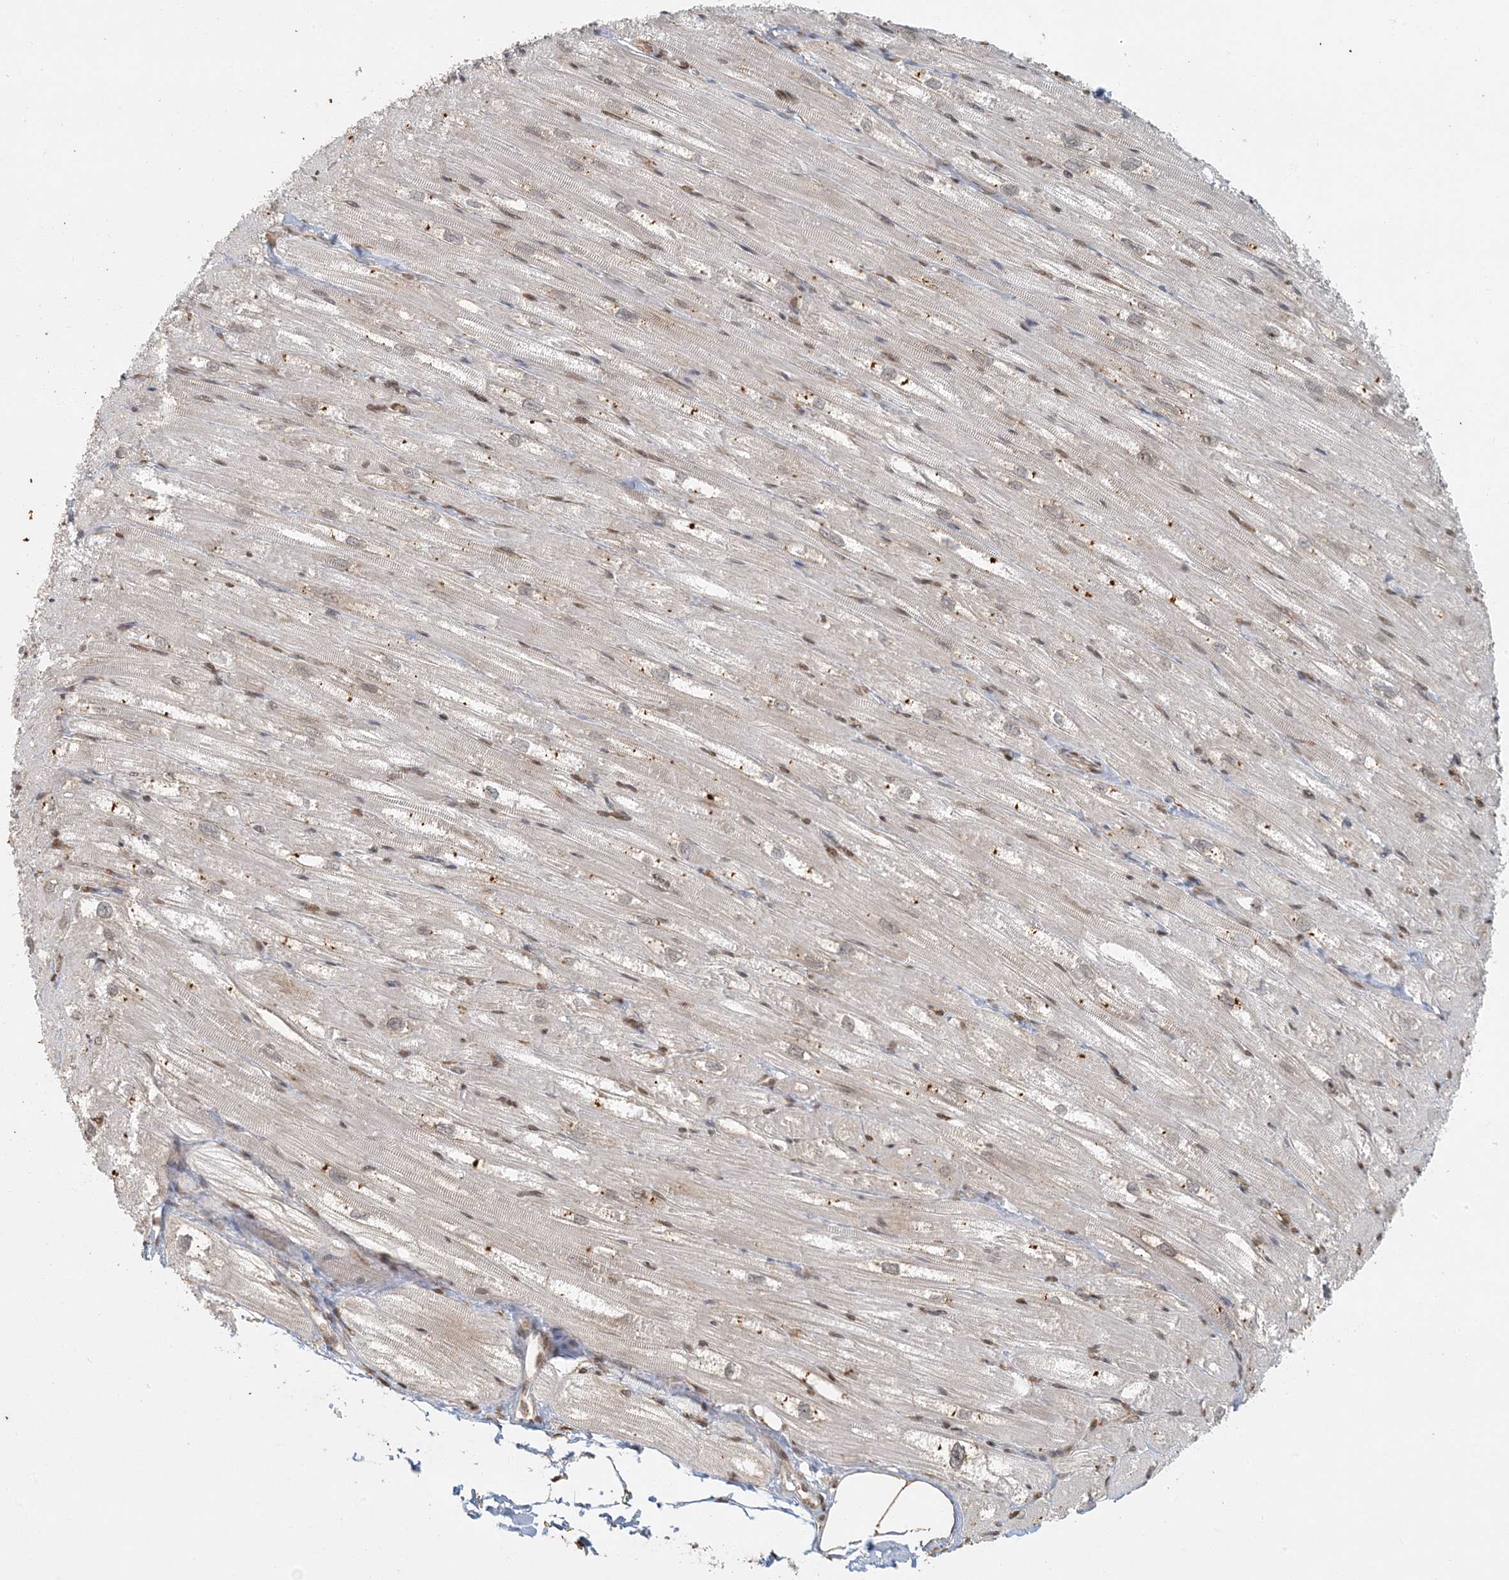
{"staining": {"intensity": "moderate", "quantity": "<25%", "location": "nuclear"}, "tissue": "heart muscle", "cell_type": "Cardiomyocytes", "image_type": "normal", "snomed": [{"axis": "morphology", "description": "Normal tissue, NOS"}, {"axis": "topography", "description": "Heart"}], "caption": "This photomicrograph exhibits normal heart muscle stained with immunohistochemistry (IHC) to label a protein in brown. The nuclear of cardiomyocytes show moderate positivity for the protein. Nuclei are counter-stained blue.", "gene": "AK9", "patient": {"sex": "male", "age": 50}}